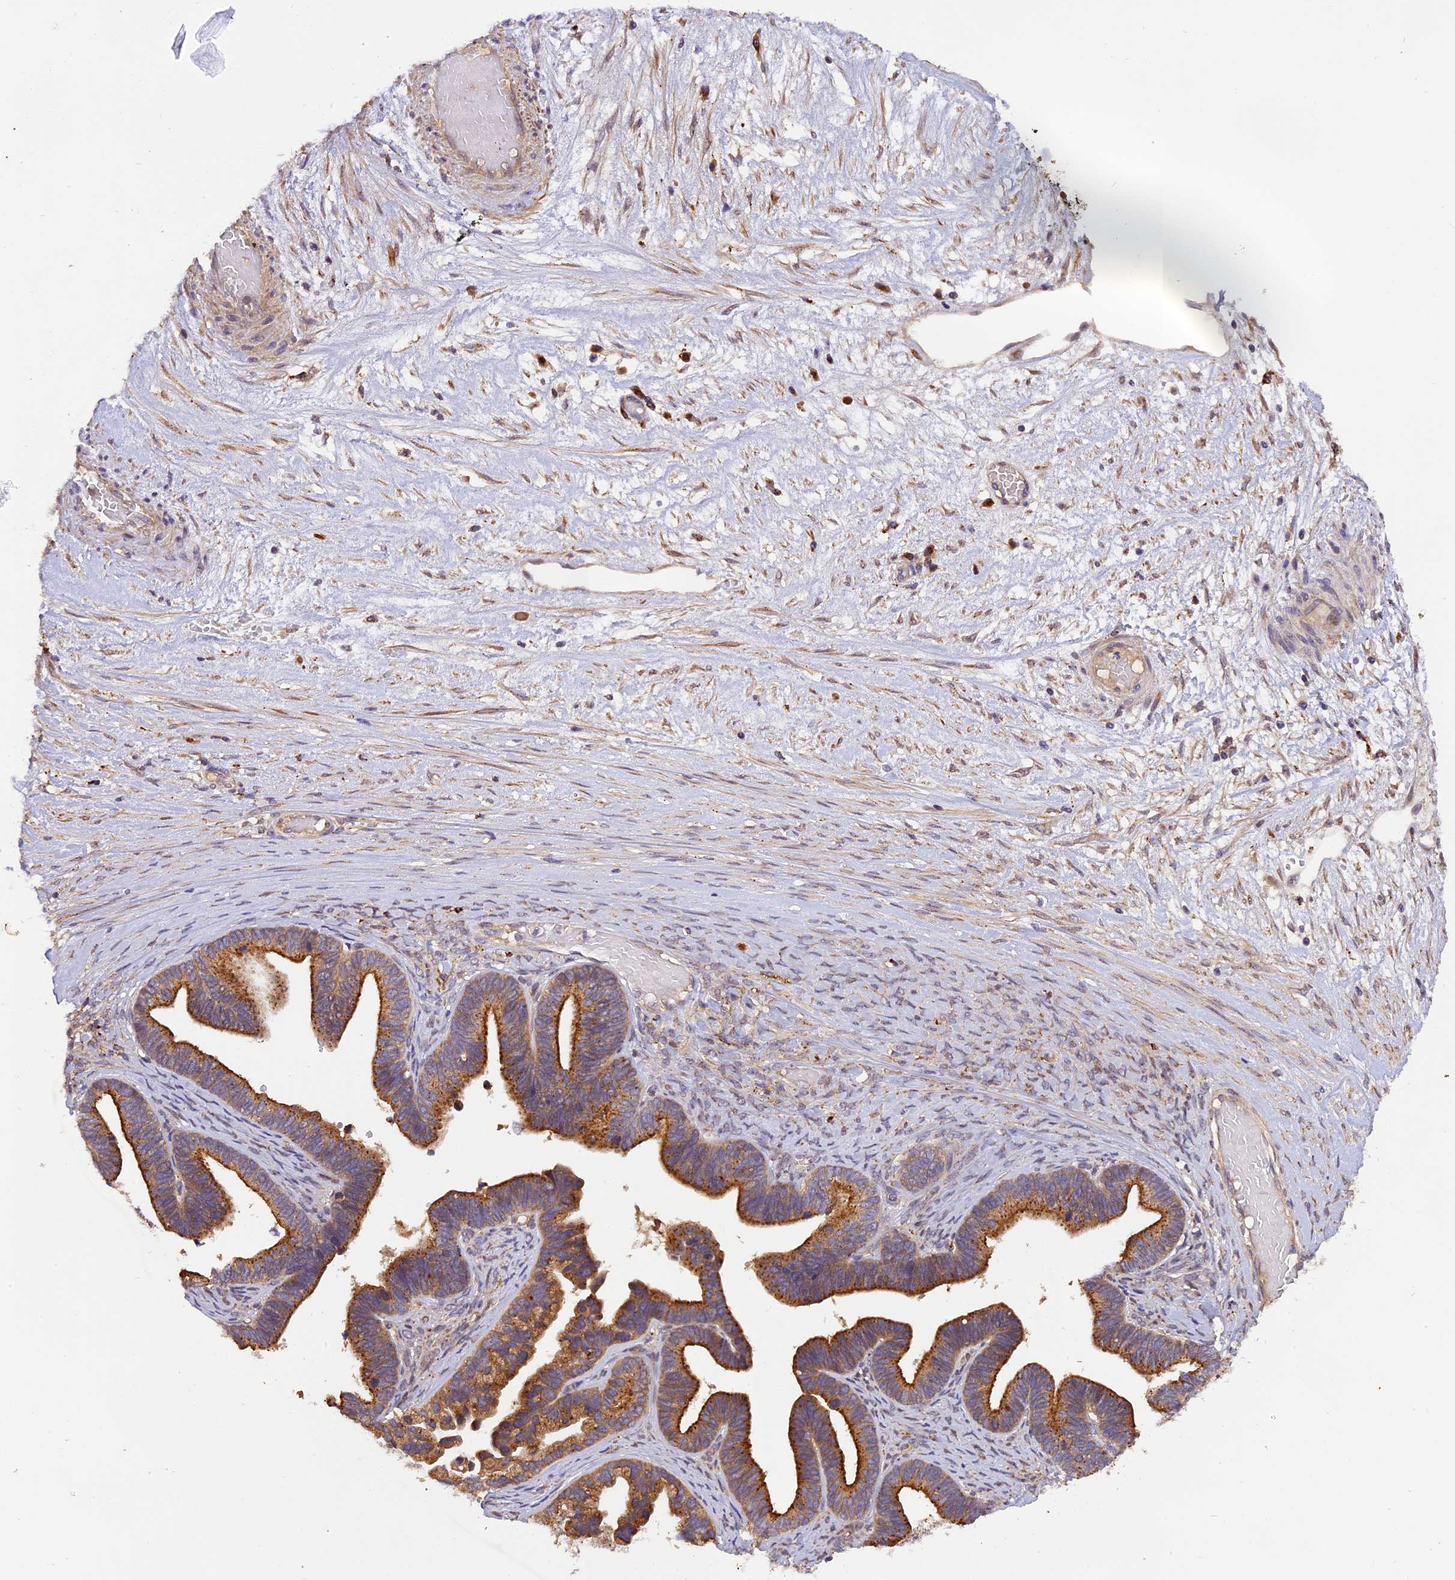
{"staining": {"intensity": "strong", "quantity": ">75%", "location": "cytoplasmic/membranous"}, "tissue": "ovarian cancer", "cell_type": "Tumor cells", "image_type": "cancer", "snomed": [{"axis": "morphology", "description": "Cystadenocarcinoma, serous, NOS"}, {"axis": "topography", "description": "Ovary"}], "caption": "This micrograph exhibits IHC staining of ovarian serous cystadenocarcinoma, with high strong cytoplasmic/membranous staining in approximately >75% of tumor cells.", "gene": "COPE", "patient": {"sex": "female", "age": 56}}